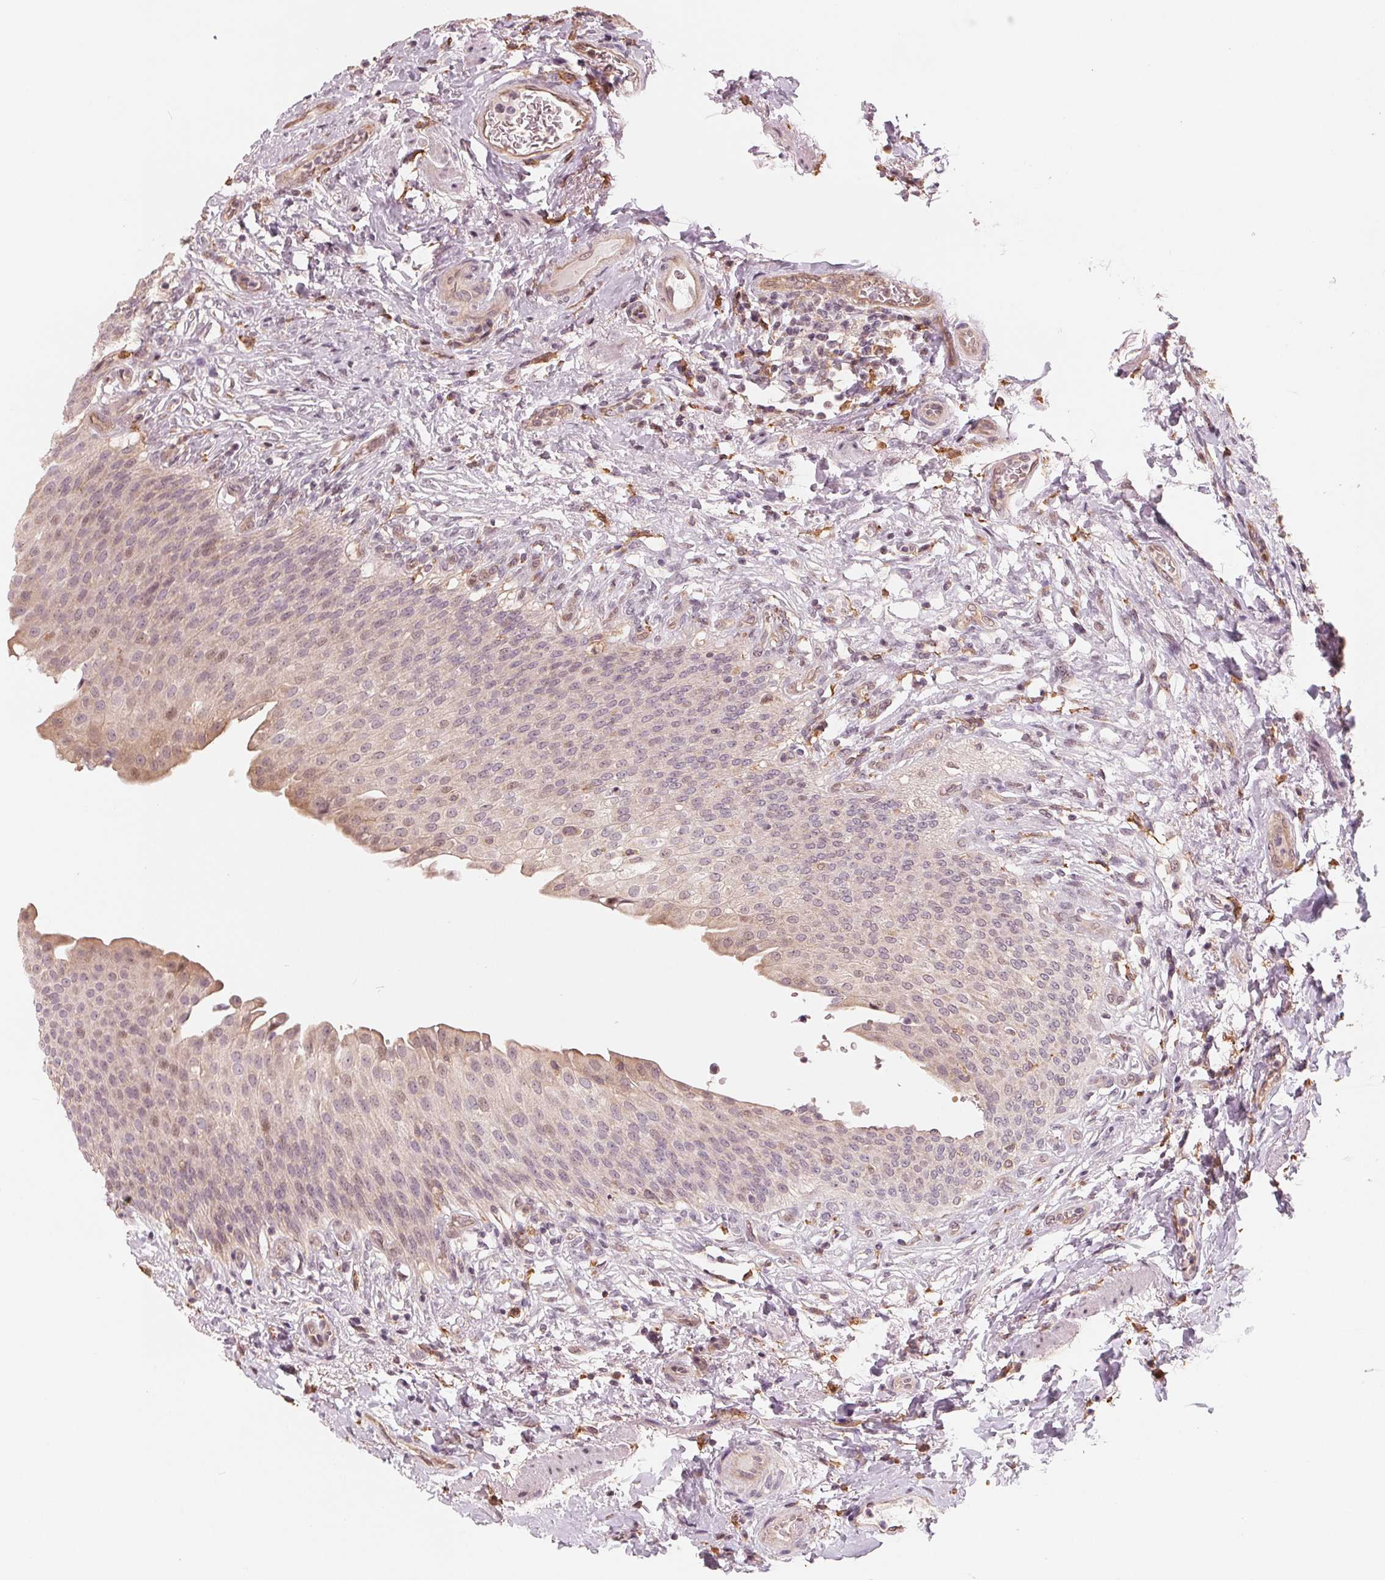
{"staining": {"intensity": "weak", "quantity": "<25%", "location": "cytoplasmic/membranous"}, "tissue": "urinary bladder", "cell_type": "Urothelial cells", "image_type": "normal", "snomed": [{"axis": "morphology", "description": "Normal tissue, NOS"}, {"axis": "topography", "description": "Urinary bladder"}, {"axis": "topography", "description": "Peripheral nerve tissue"}], "caption": "Protein analysis of benign urinary bladder shows no significant staining in urothelial cells. The staining is performed using DAB brown chromogen with nuclei counter-stained in using hematoxylin.", "gene": "IL9R", "patient": {"sex": "female", "age": 60}}